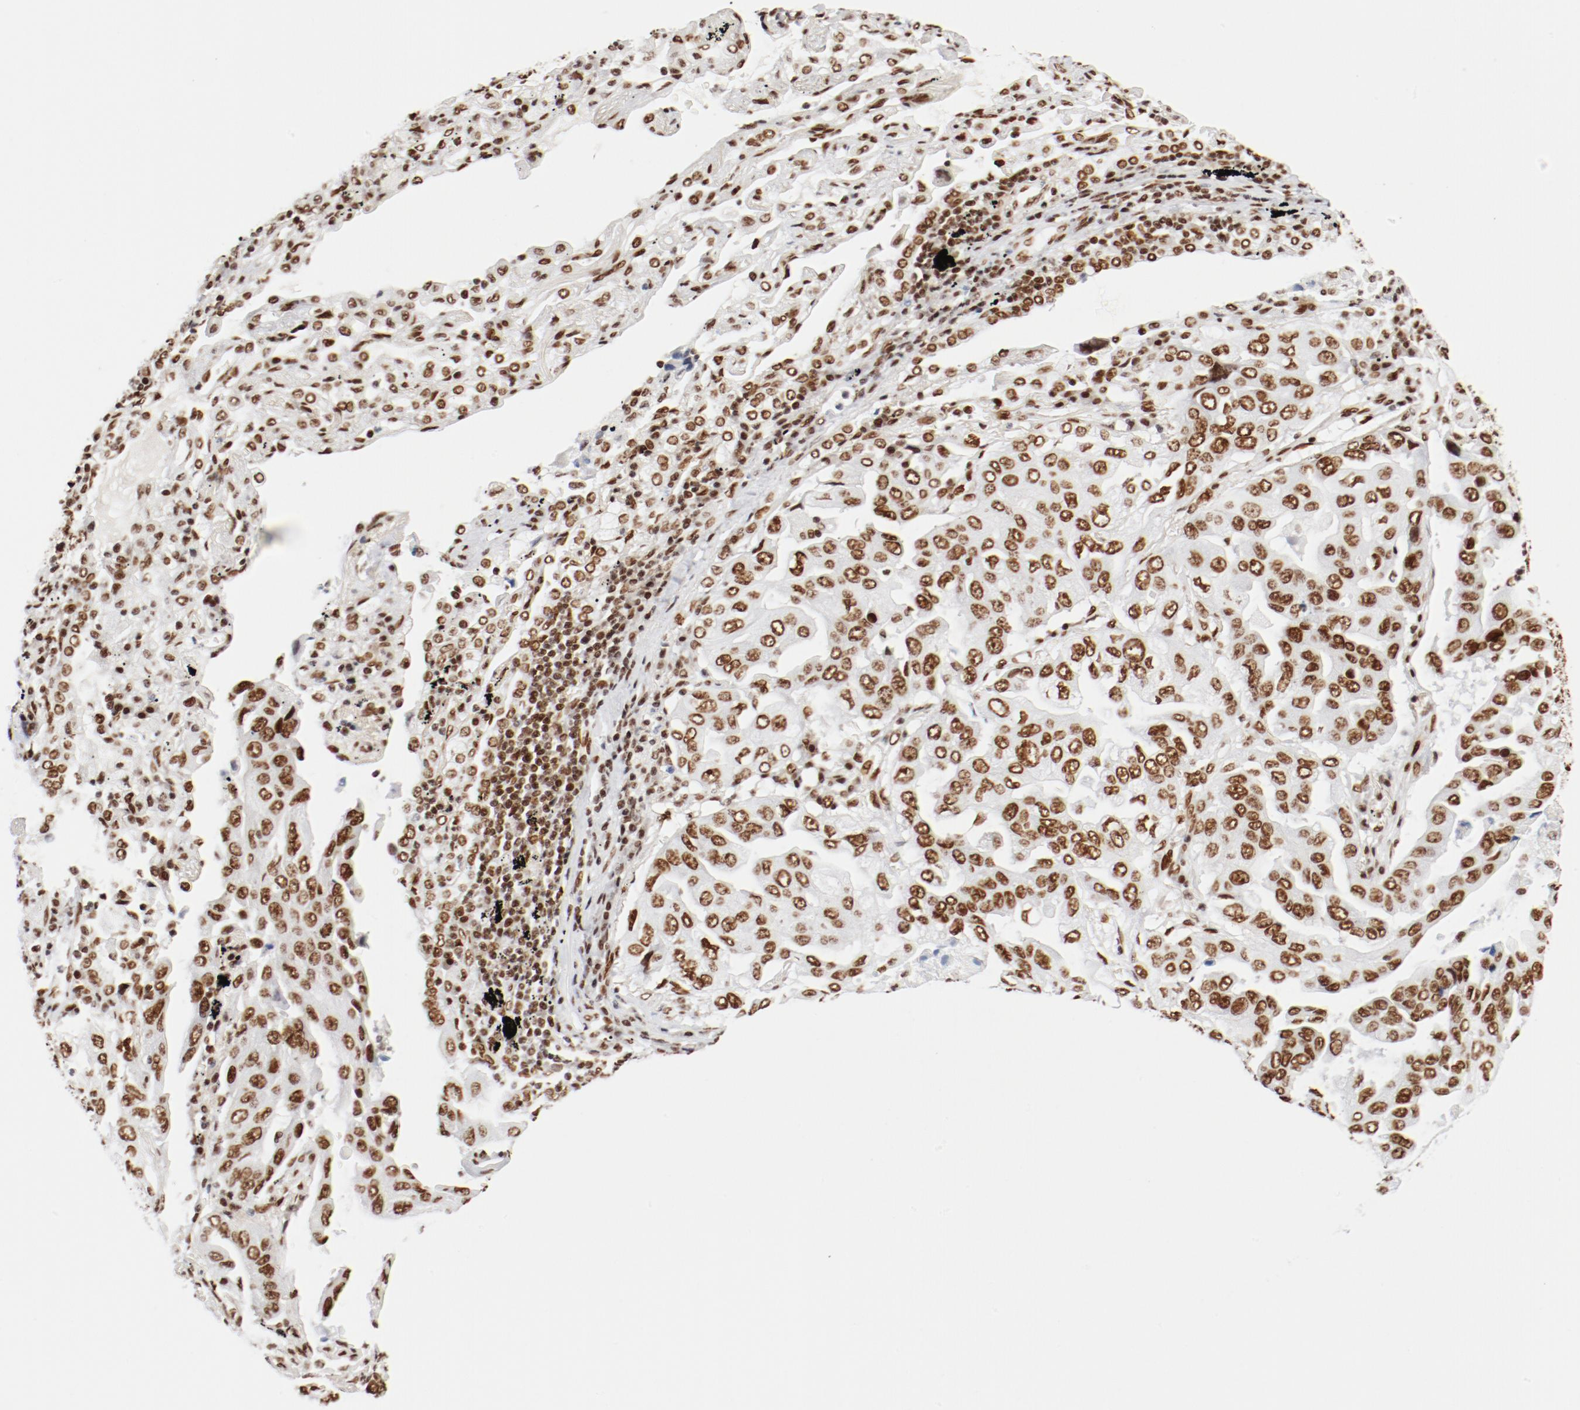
{"staining": {"intensity": "strong", "quantity": ">75%", "location": "nuclear"}, "tissue": "lung cancer", "cell_type": "Tumor cells", "image_type": "cancer", "snomed": [{"axis": "morphology", "description": "Adenocarcinoma, NOS"}, {"axis": "topography", "description": "Lung"}], "caption": "Immunohistochemistry (IHC) photomicrograph of human lung cancer stained for a protein (brown), which exhibits high levels of strong nuclear staining in about >75% of tumor cells.", "gene": "CTBP1", "patient": {"sex": "female", "age": 65}}